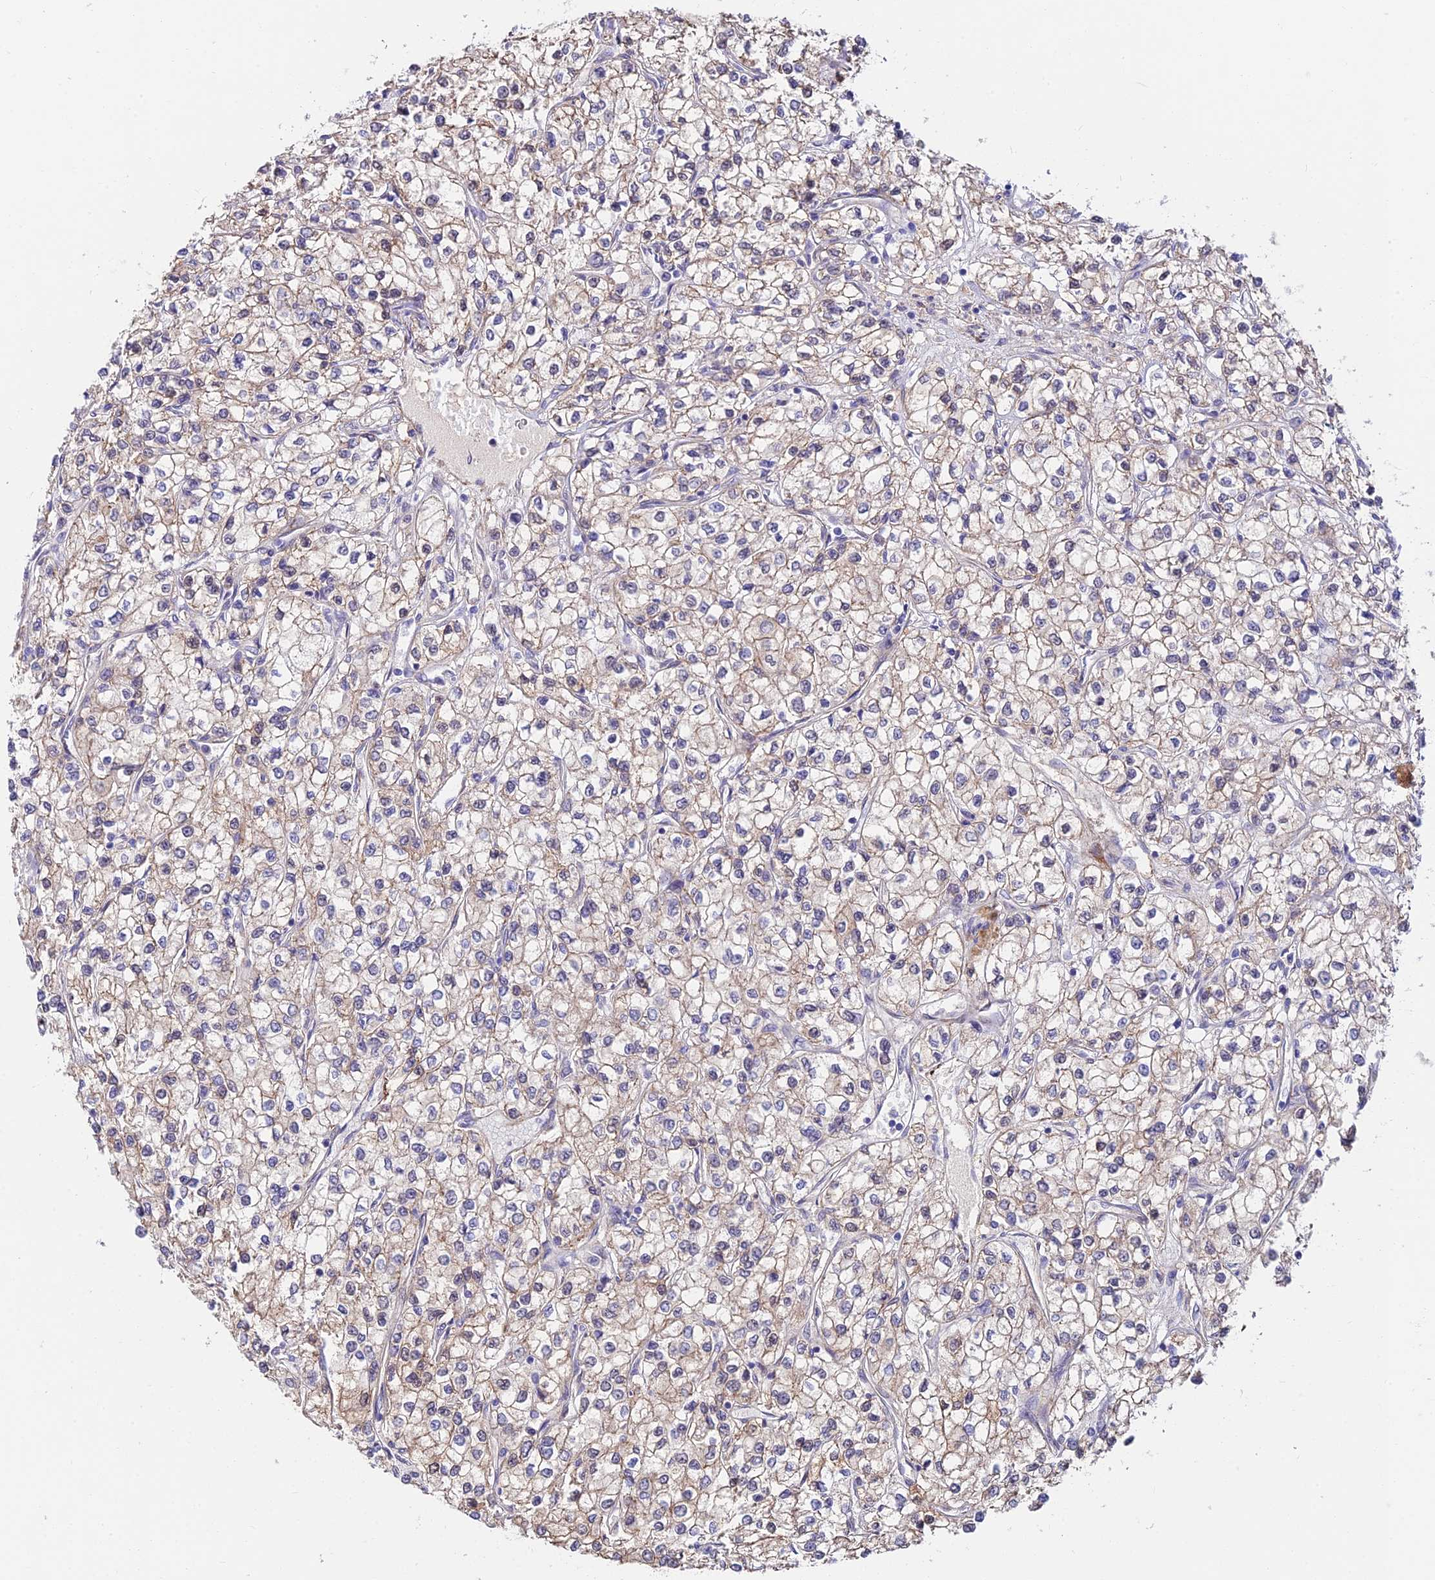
{"staining": {"intensity": "weak", "quantity": "<25%", "location": "cytoplasmic/membranous"}, "tissue": "renal cancer", "cell_type": "Tumor cells", "image_type": "cancer", "snomed": [{"axis": "morphology", "description": "Adenocarcinoma, NOS"}, {"axis": "topography", "description": "Kidney"}], "caption": "Human renal cancer stained for a protein using immunohistochemistry displays no expression in tumor cells.", "gene": "ANKRD50", "patient": {"sex": "male", "age": 80}}